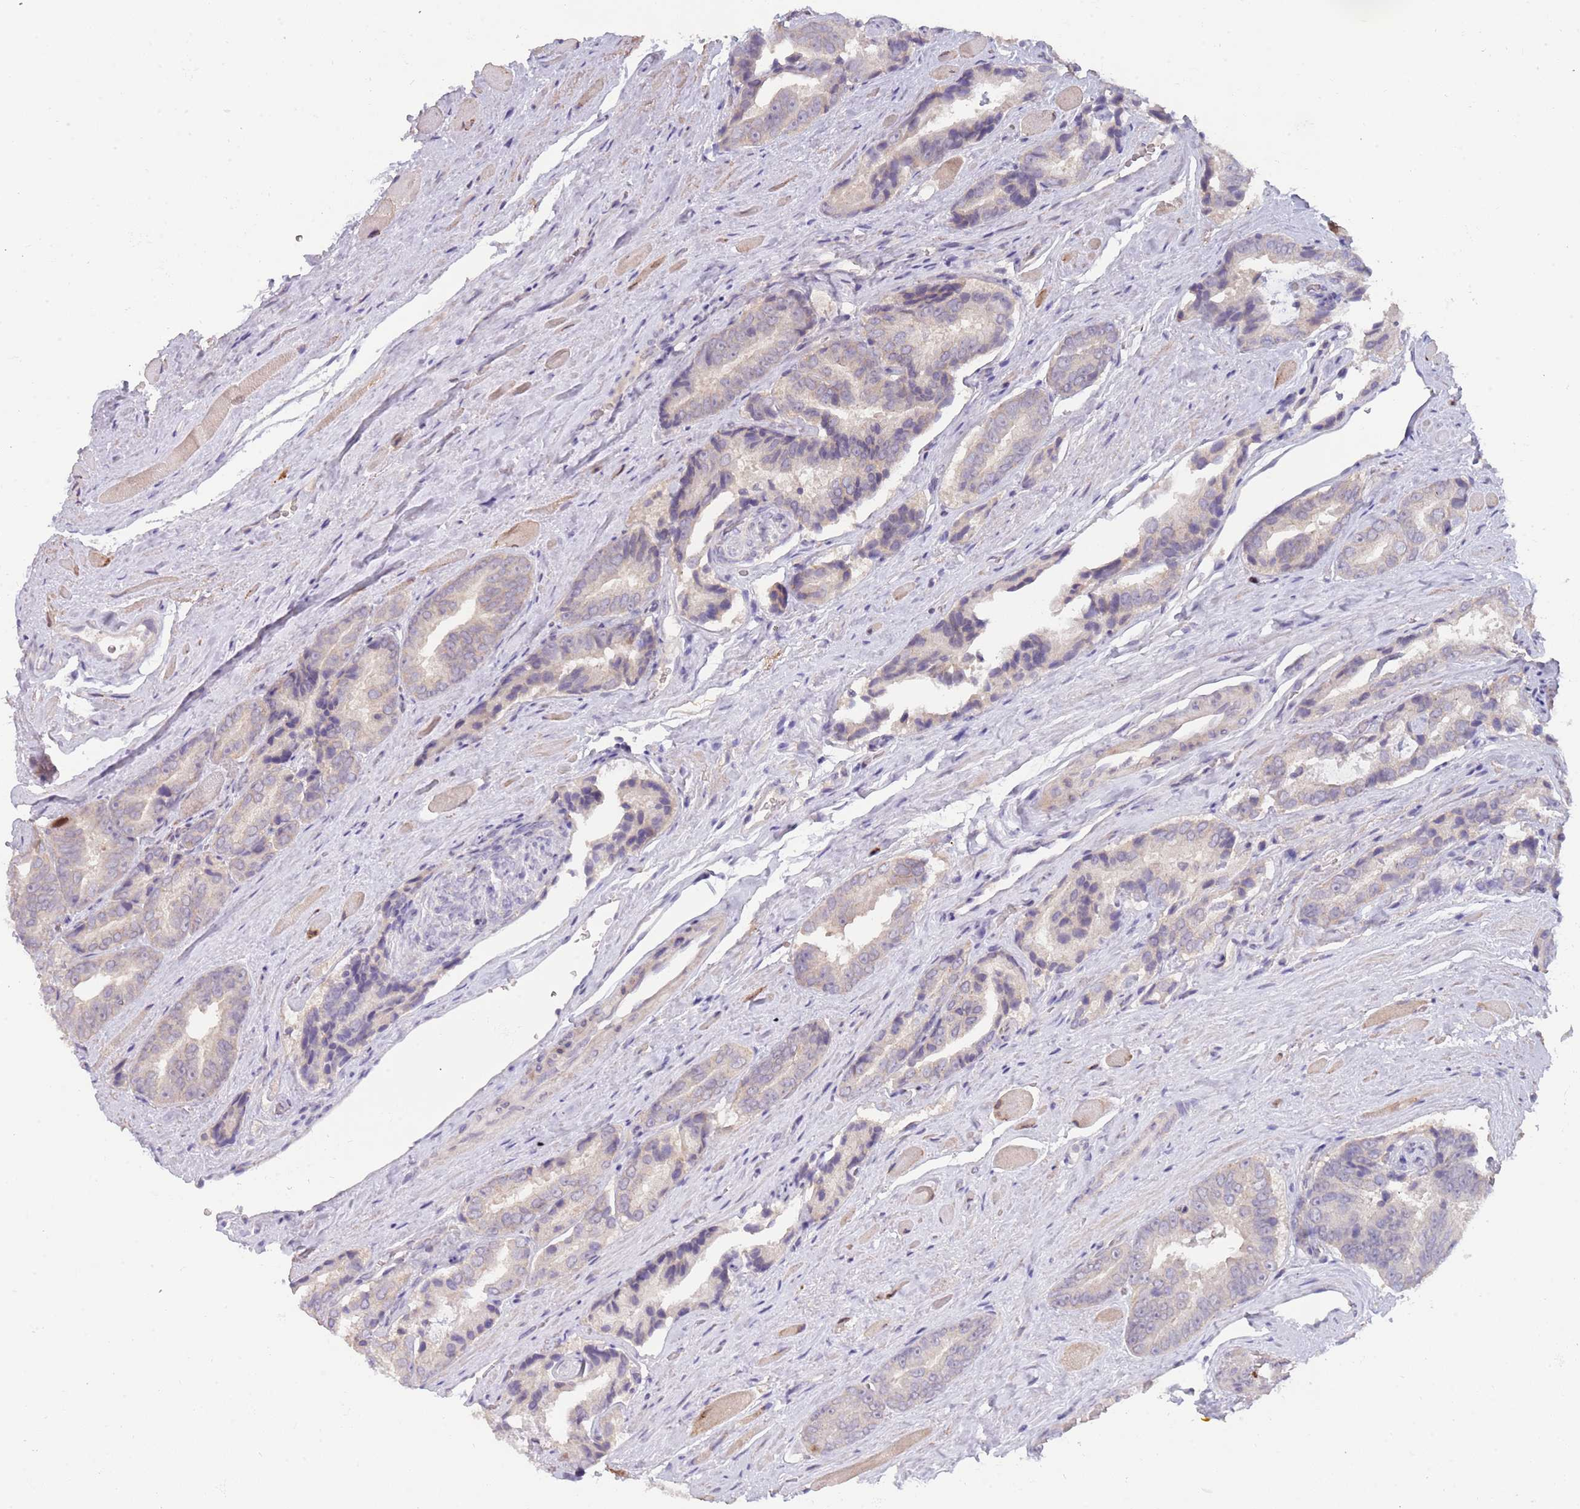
{"staining": {"intensity": "negative", "quantity": "none", "location": "none"}, "tissue": "prostate cancer", "cell_type": "Tumor cells", "image_type": "cancer", "snomed": [{"axis": "morphology", "description": "Adenocarcinoma, High grade"}, {"axis": "topography", "description": "Prostate"}], "caption": "IHC micrograph of neoplastic tissue: prostate high-grade adenocarcinoma stained with DAB displays no significant protein staining in tumor cells. (DAB (3,3'-diaminobenzidine) immunohistochemistry, high magnification).", "gene": "PIMREG", "patient": {"sex": "male", "age": 72}}